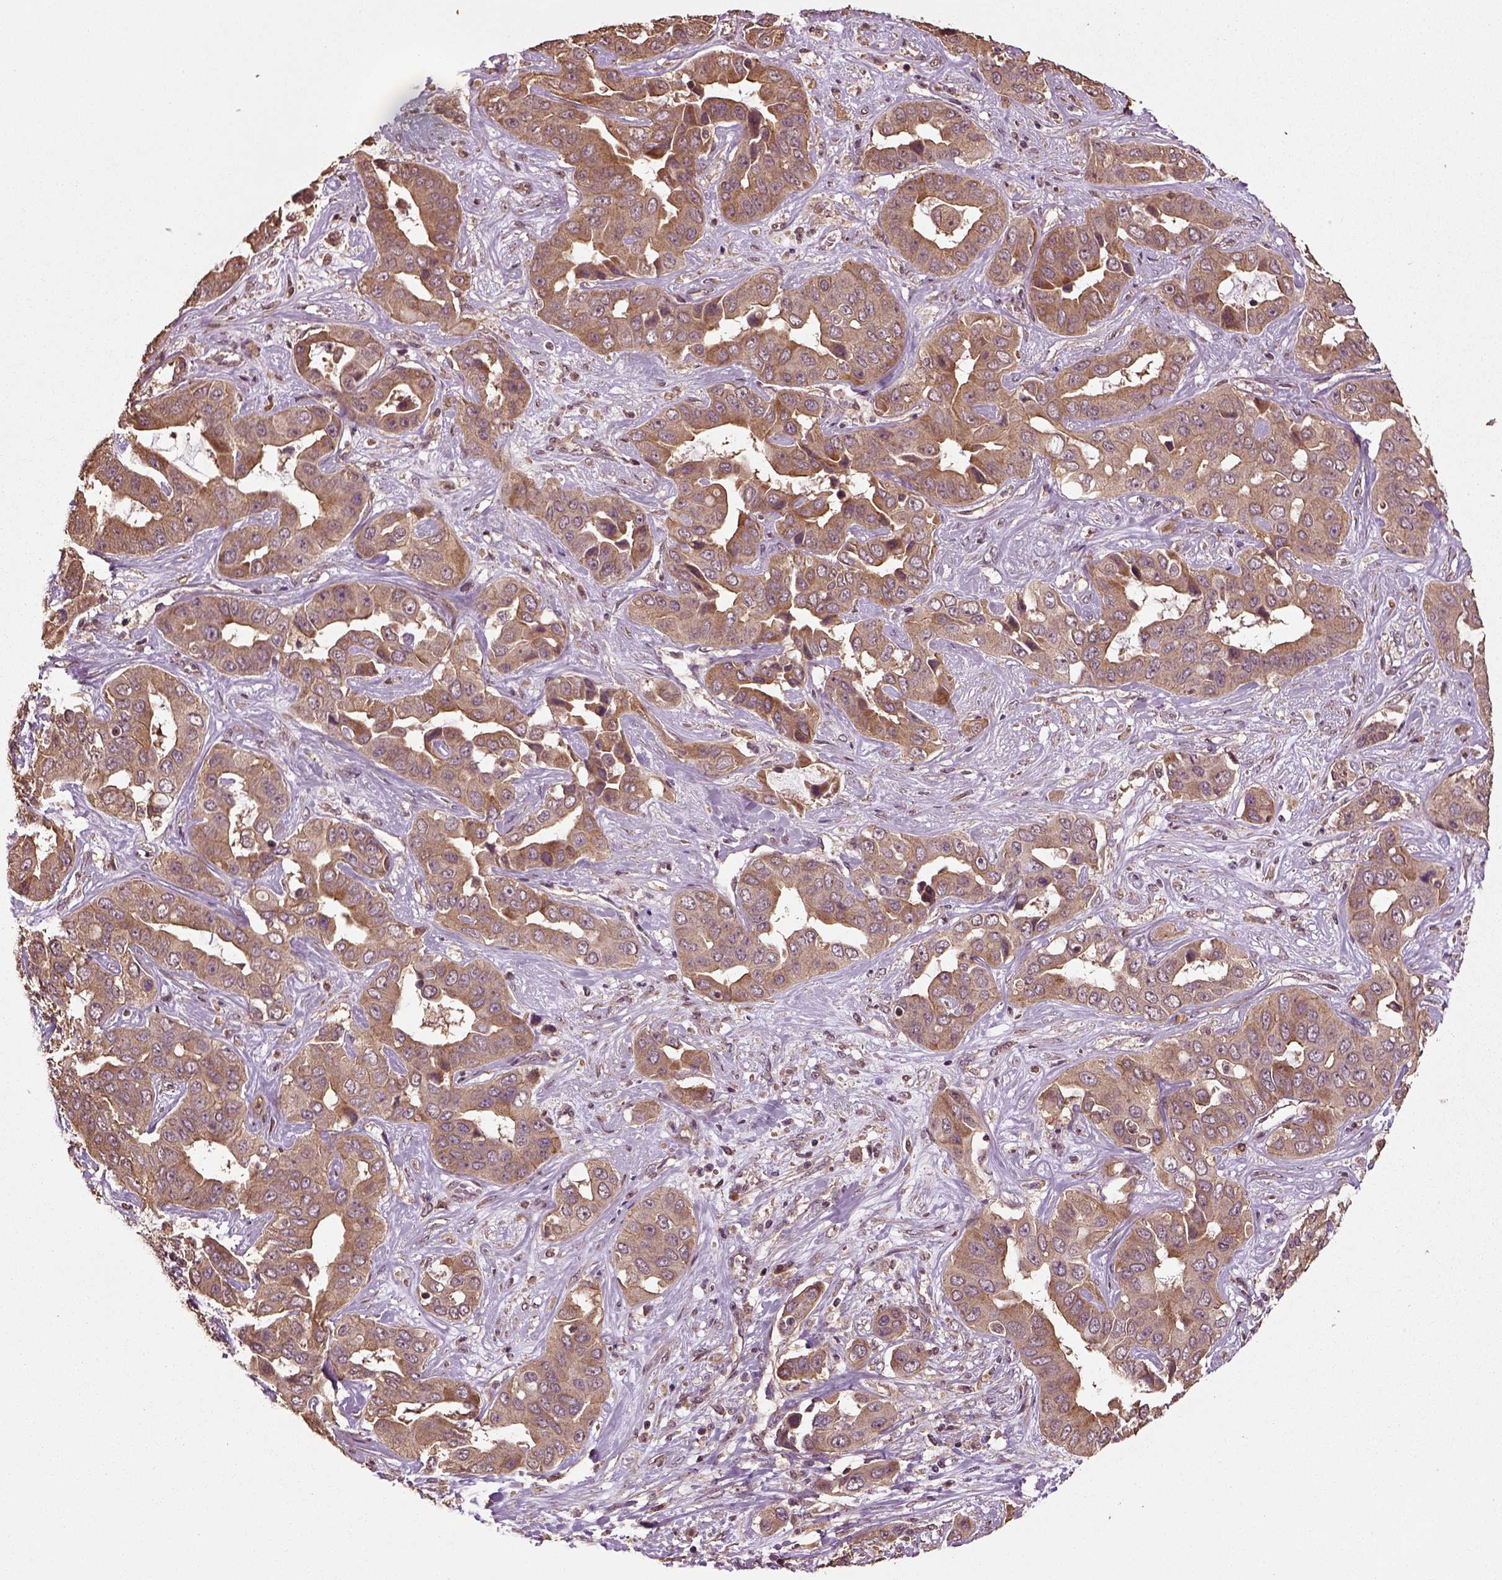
{"staining": {"intensity": "moderate", "quantity": ">75%", "location": "cytoplasmic/membranous"}, "tissue": "liver cancer", "cell_type": "Tumor cells", "image_type": "cancer", "snomed": [{"axis": "morphology", "description": "Cholangiocarcinoma"}, {"axis": "topography", "description": "Liver"}], "caption": "Protein staining by immunohistochemistry (IHC) reveals moderate cytoplasmic/membranous positivity in about >75% of tumor cells in cholangiocarcinoma (liver). The staining was performed using DAB, with brown indicating positive protein expression. Nuclei are stained blue with hematoxylin.", "gene": "ERV3-1", "patient": {"sex": "female", "age": 52}}